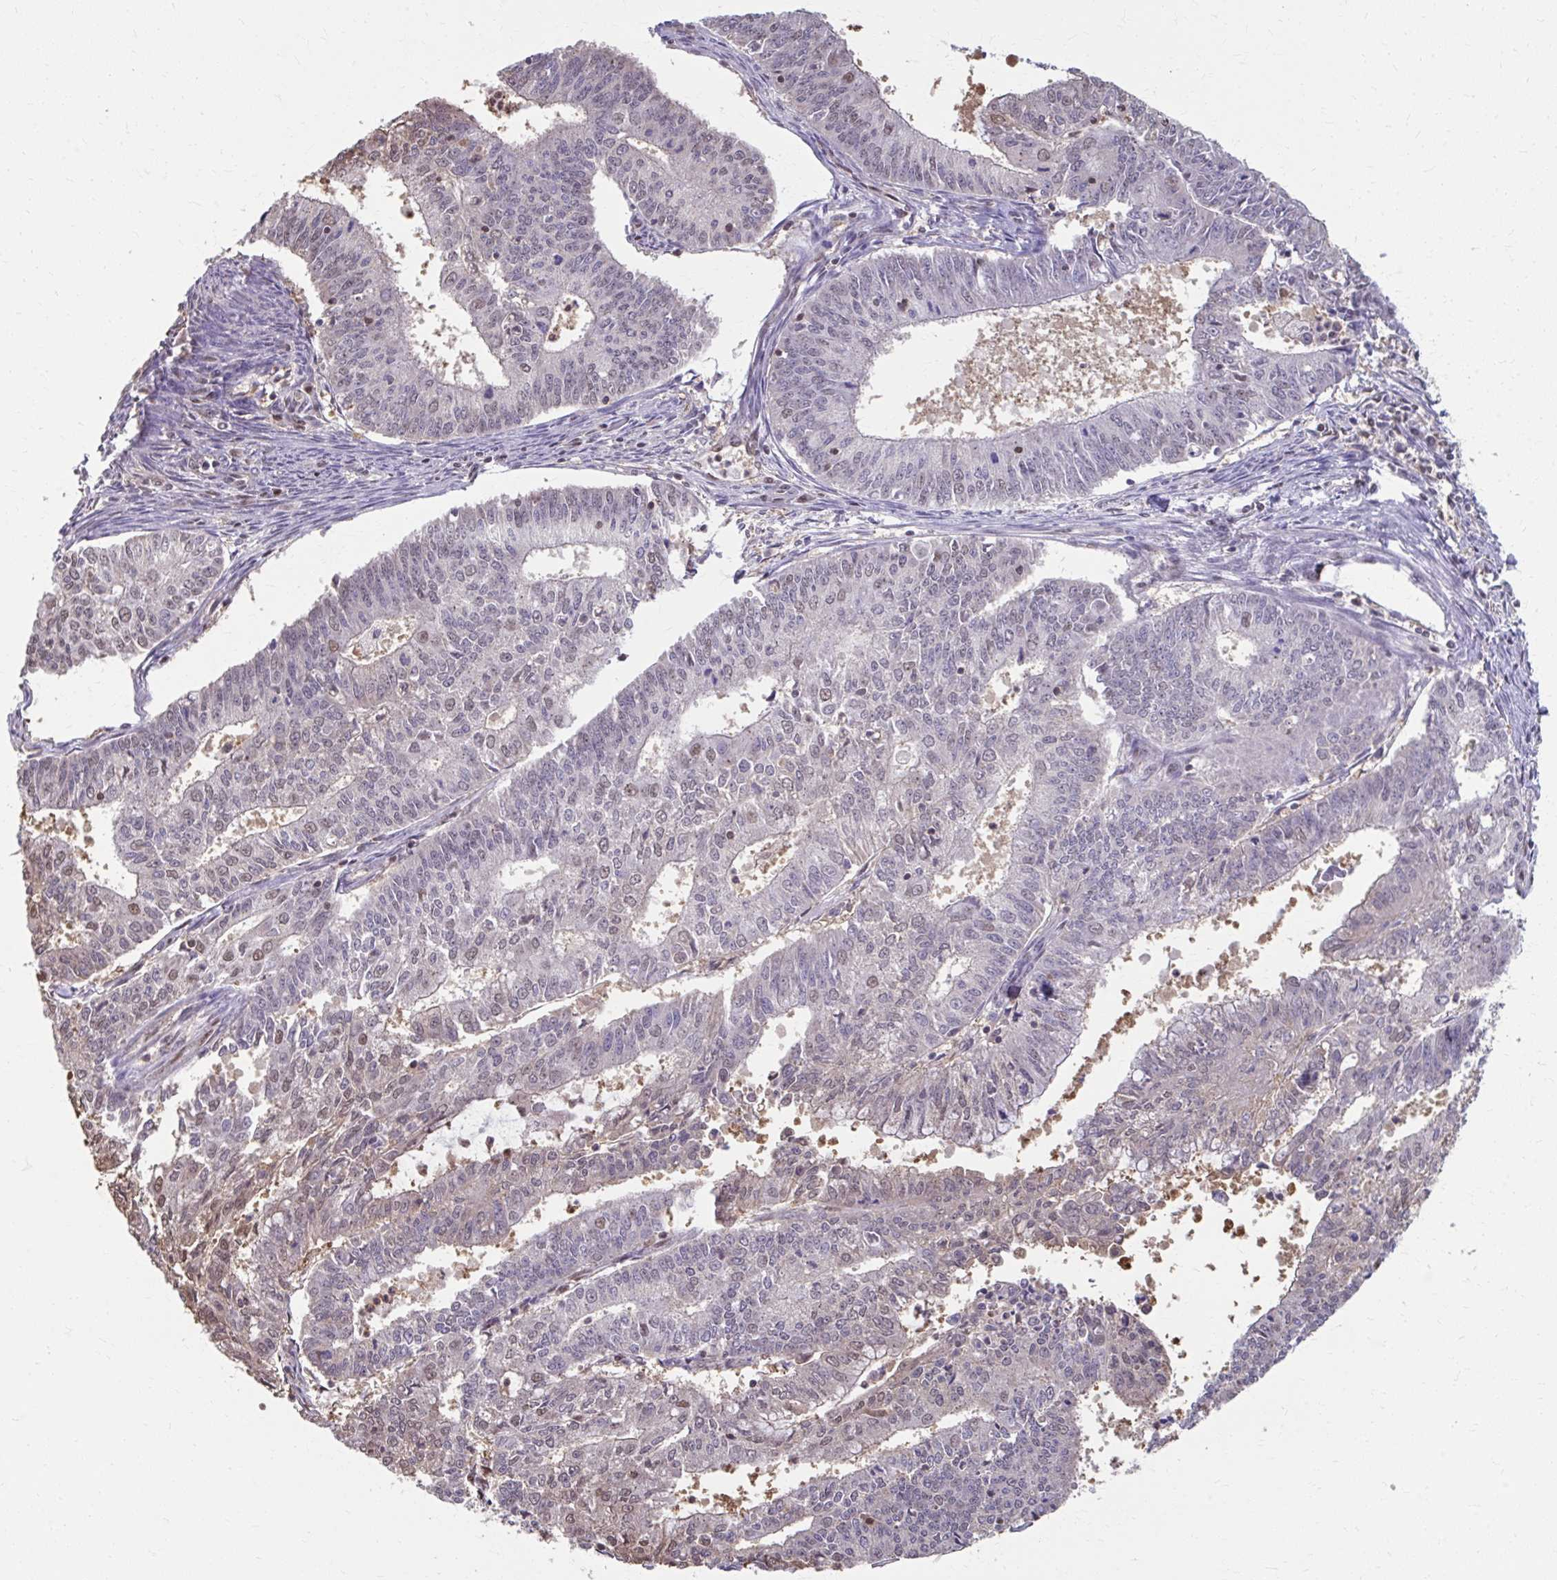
{"staining": {"intensity": "weak", "quantity": "<25%", "location": "nuclear"}, "tissue": "endometrial cancer", "cell_type": "Tumor cells", "image_type": "cancer", "snomed": [{"axis": "morphology", "description": "Adenocarcinoma, NOS"}, {"axis": "topography", "description": "Endometrium"}], "caption": "Human endometrial adenocarcinoma stained for a protein using IHC reveals no staining in tumor cells.", "gene": "ING4", "patient": {"sex": "female", "age": 61}}